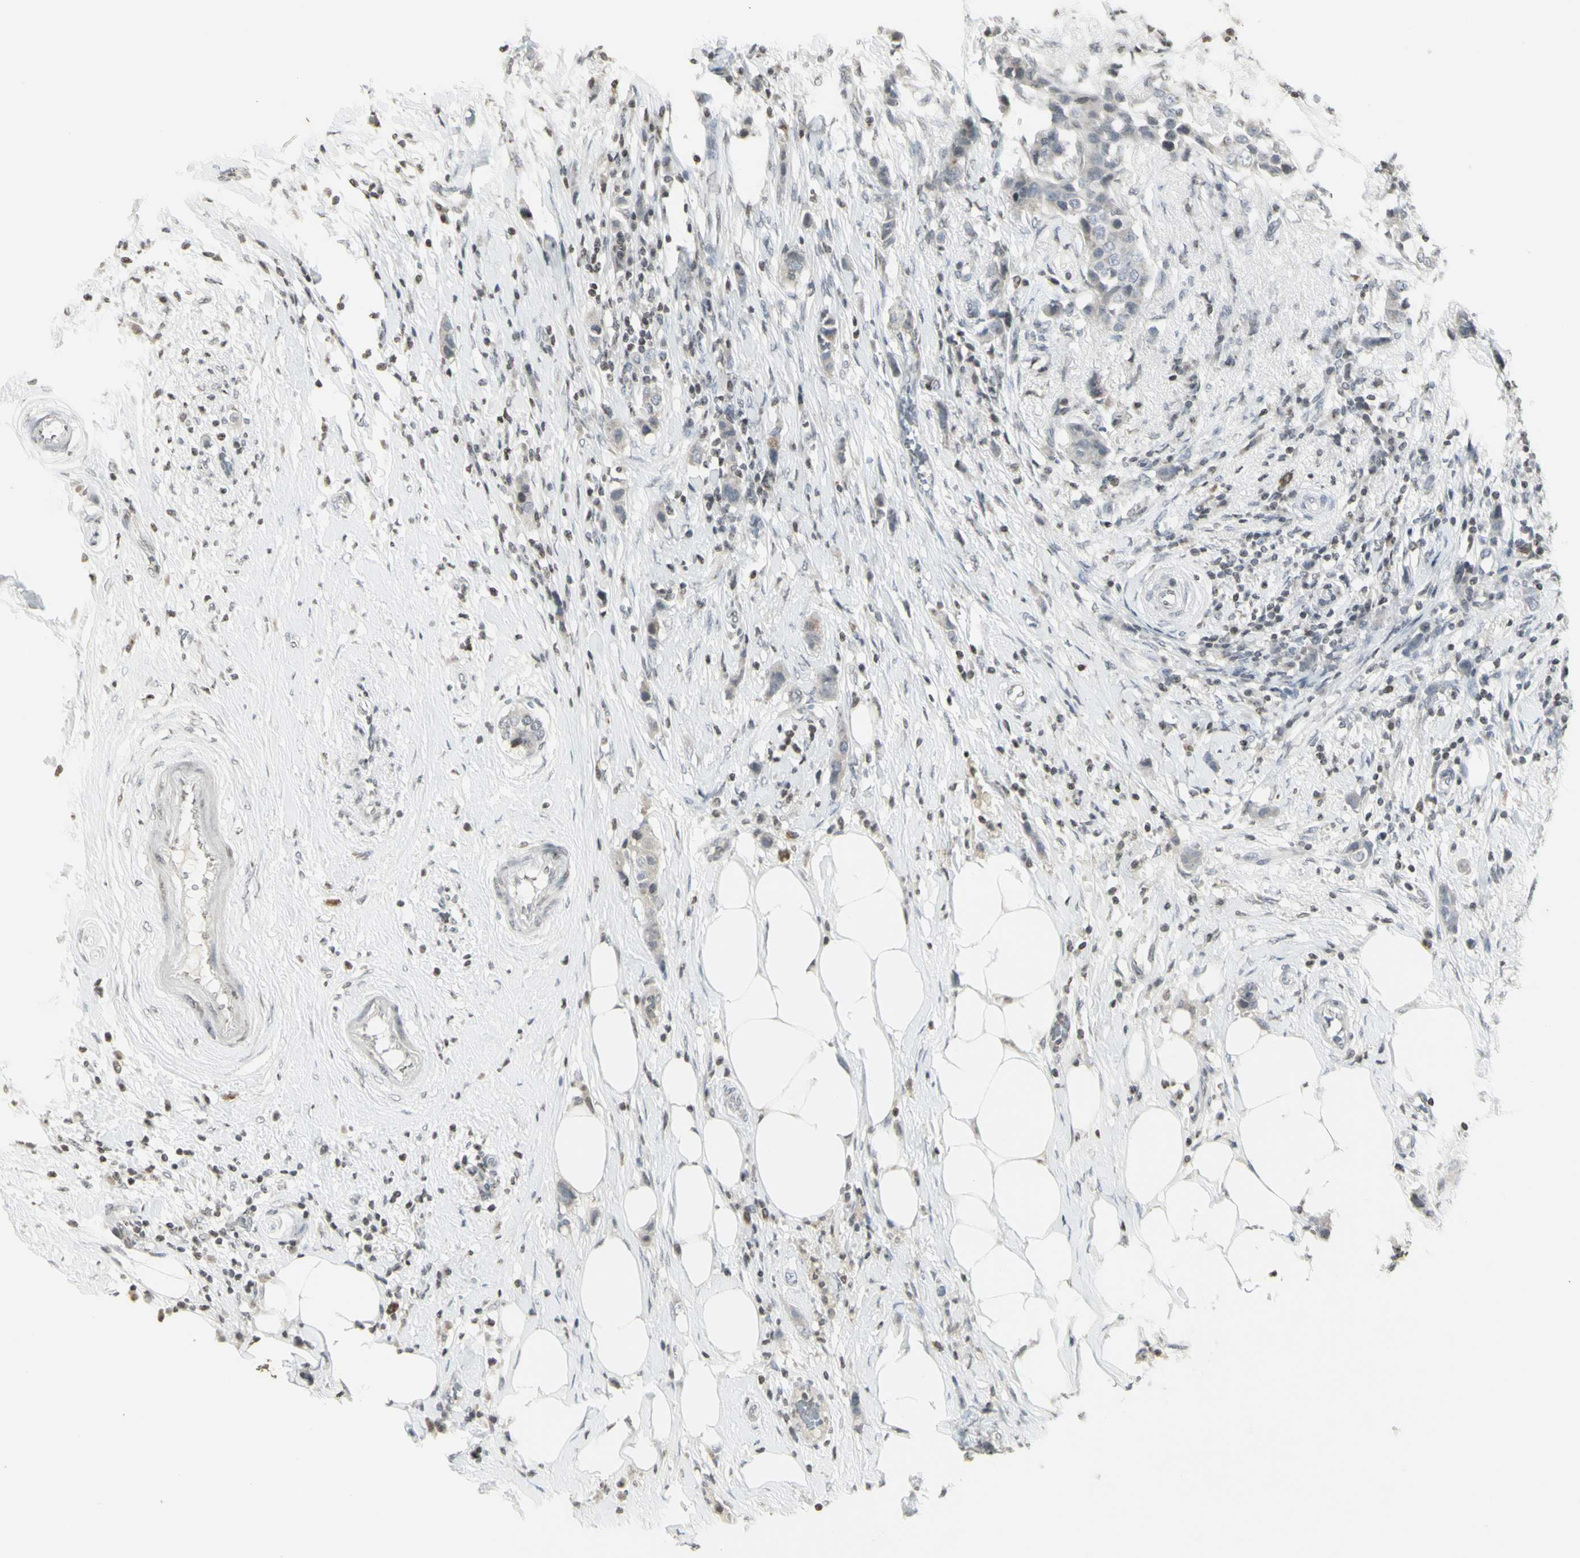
{"staining": {"intensity": "negative", "quantity": "none", "location": "none"}, "tissue": "breast cancer", "cell_type": "Tumor cells", "image_type": "cancer", "snomed": [{"axis": "morphology", "description": "Normal tissue, NOS"}, {"axis": "morphology", "description": "Duct carcinoma"}, {"axis": "topography", "description": "Breast"}], "caption": "Human breast infiltrating ductal carcinoma stained for a protein using immunohistochemistry (IHC) shows no positivity in tumor cells.", "gene": "MUC5AC", "patient": {"sex": "female", "age": 50}}